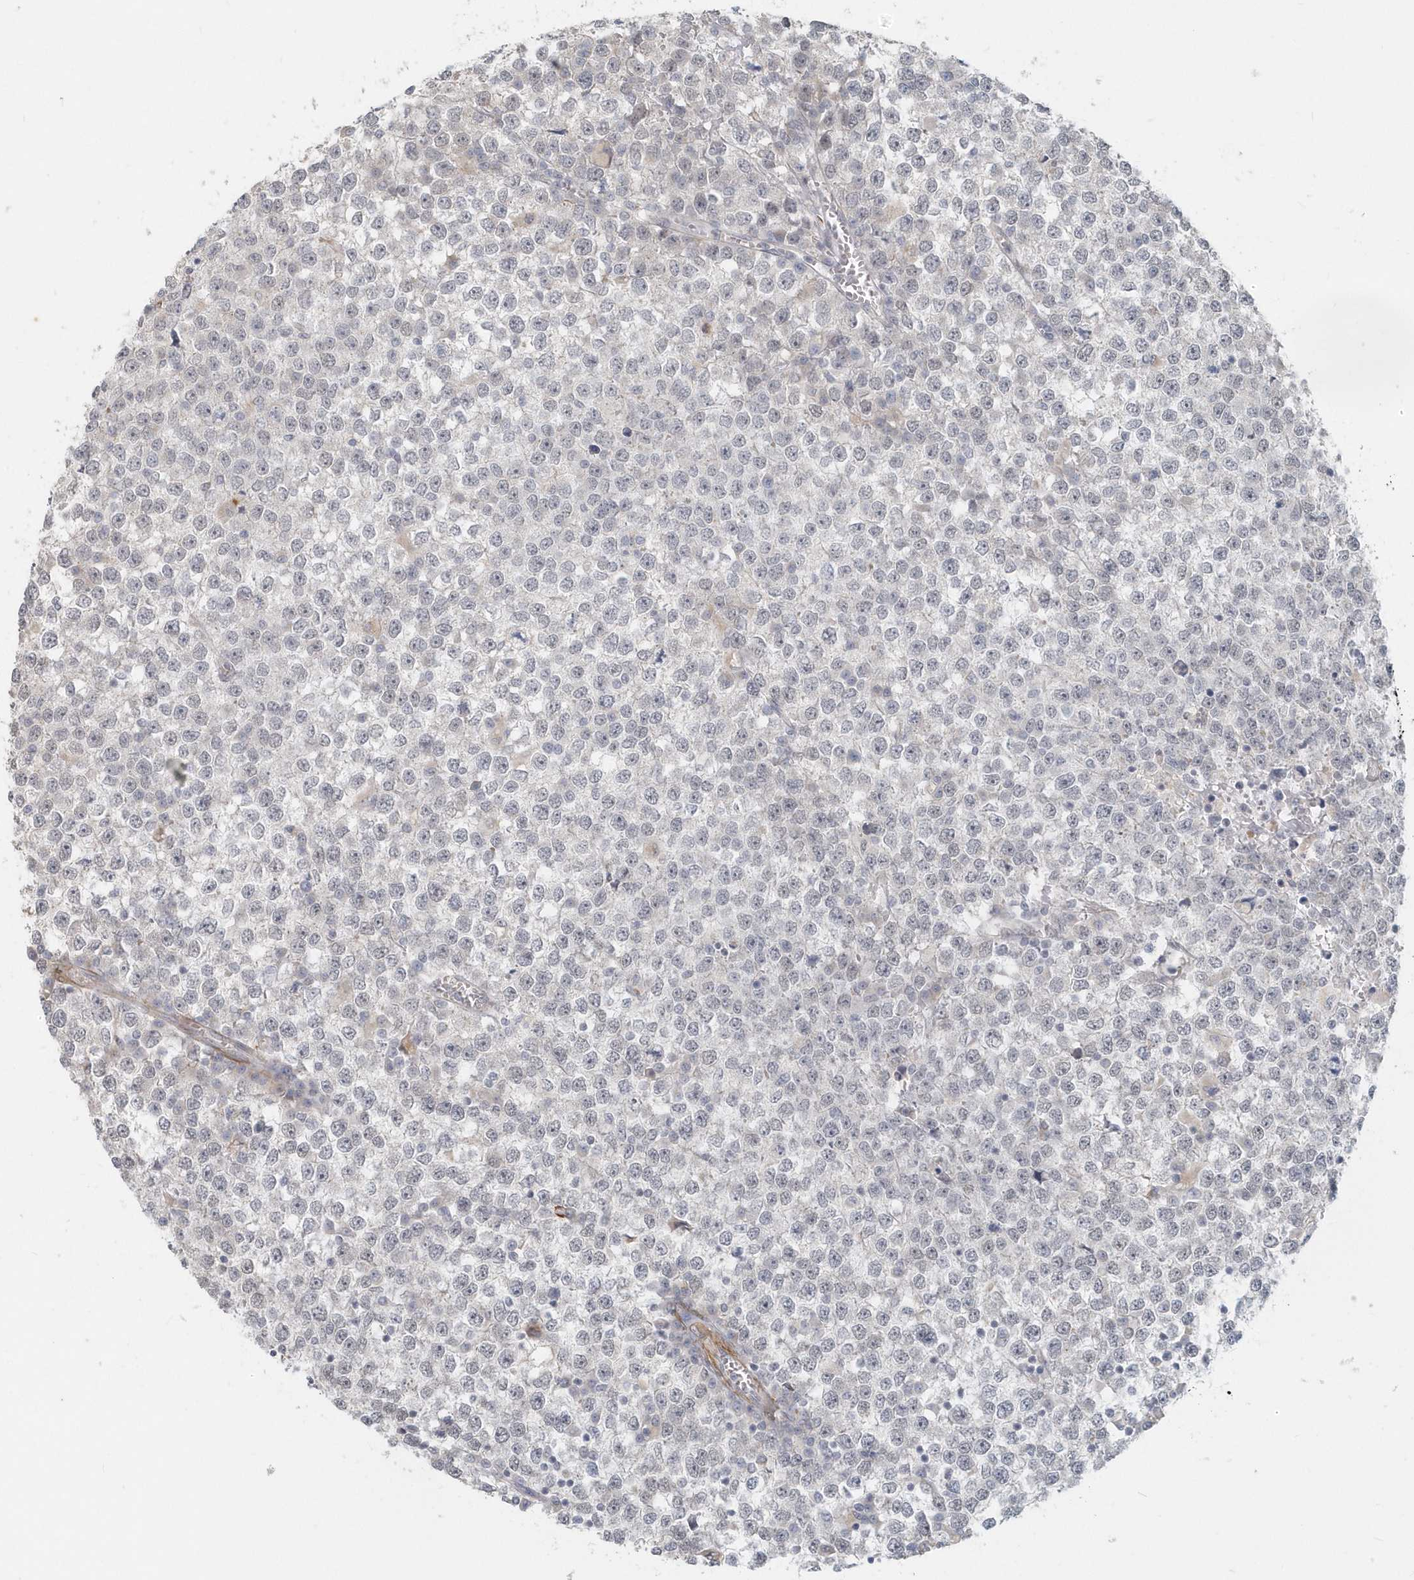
{"staining": {"intensity": "negative", "quantity": "none", "location": "none"}, "tissue": "testis cancer", "cell_type": "Tumor cells", "image_type": "cancer", "snomed": [{"axis": "morphology", "description": "Seminoma, NOS"}, {"axis": "topography", "description": "Testis"}], "caption": "Tumor cells are negative for protein expression in human testis seminoma. (Stains: DAB (3,3'-diaminobenzidine) immunohistochemistry (IHC) with hematoxylin counter stain, Microscopy: brightfield microscopy at high magnification).", "gene": "NAPB", "patient": {"sex": "male", "age": 65}}